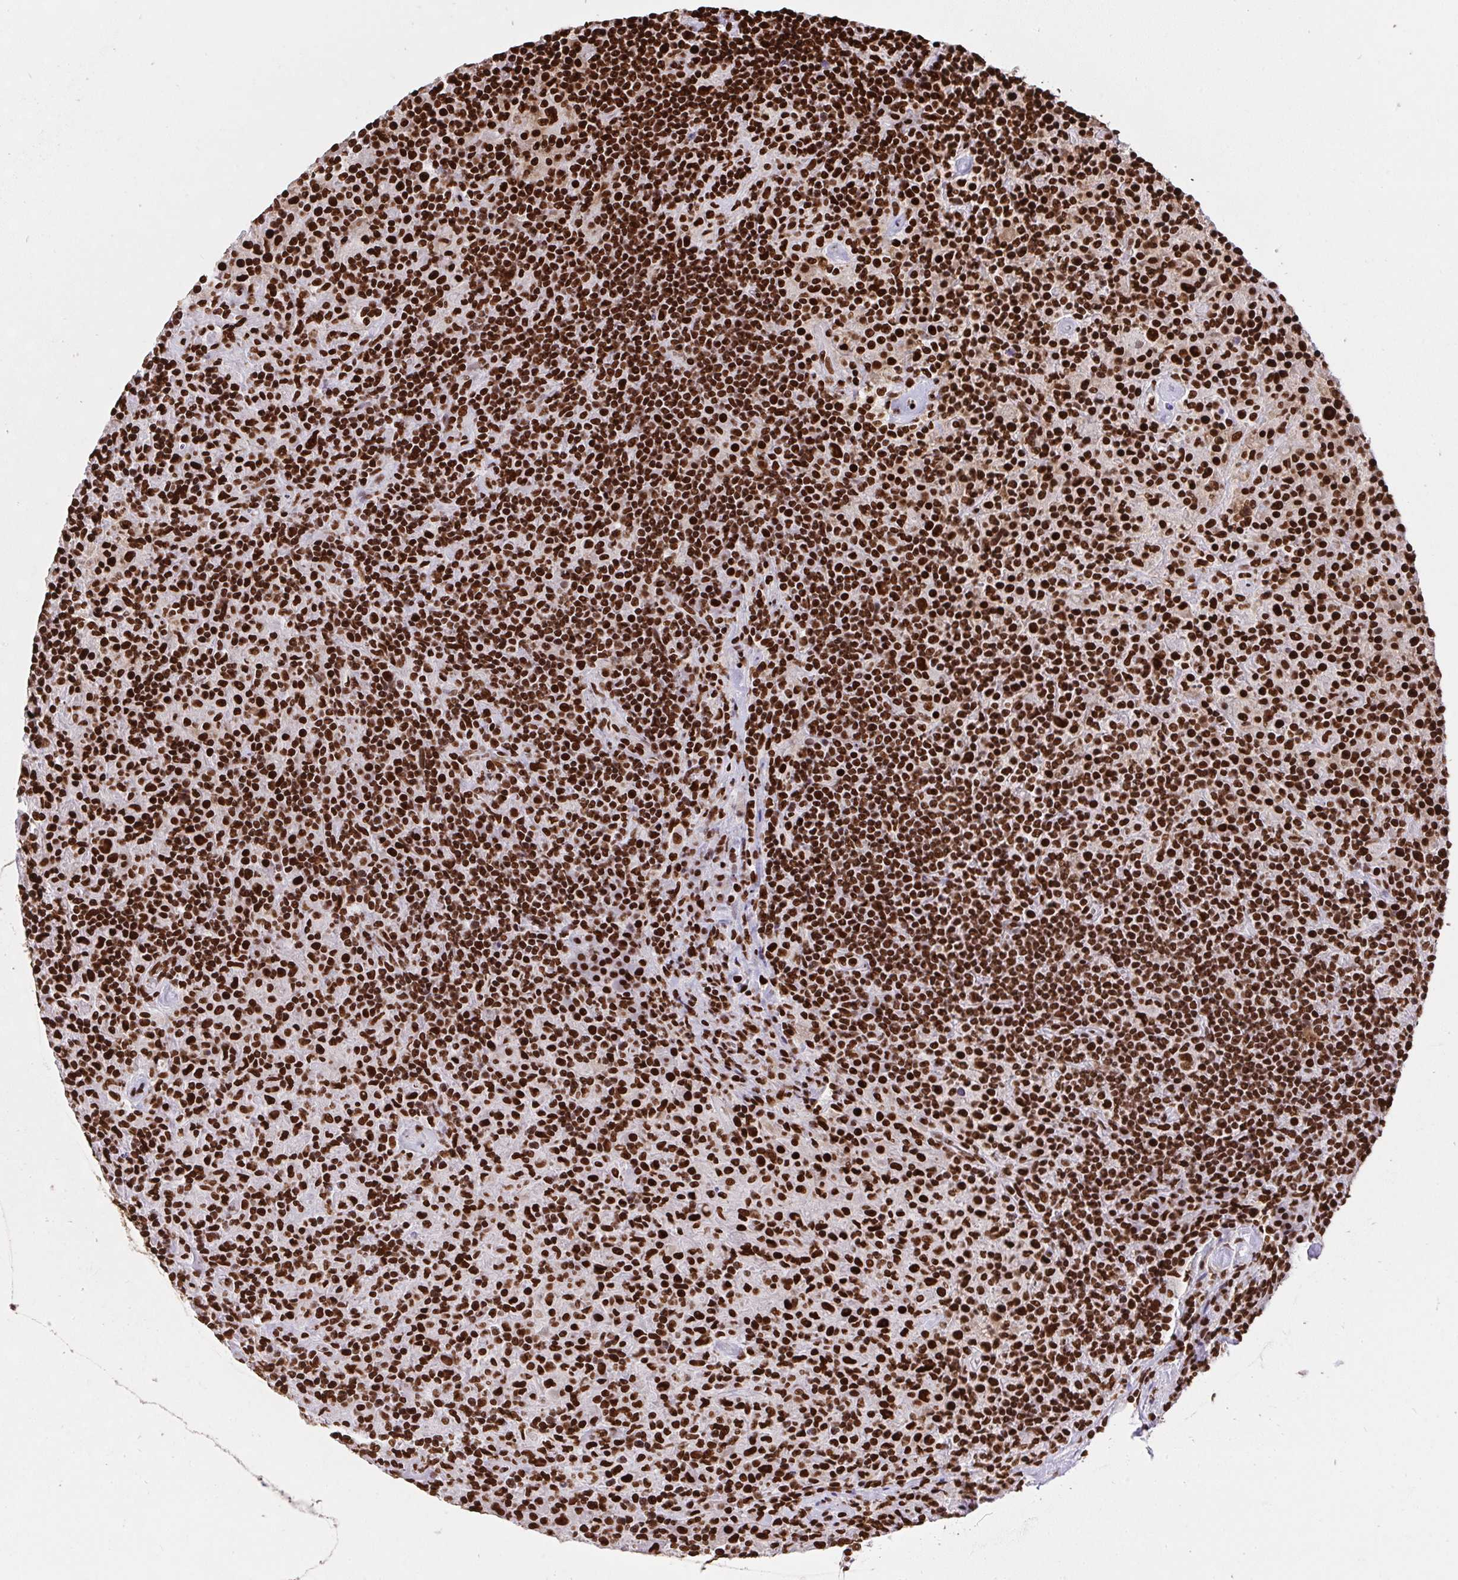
{"staining": {"intensity": "strong", "quantity": ">75%", "location": "nuclear"}, "tissue": "lymphoma", "cell_type": "Tumor cells", "image_type": "cancer", "snomed": [{"axis": "morphology", "description": "Hodgkin's disease, NOS"}, {"axis": "topography", "description": "Lymph node"}], "caption": "Protein analysis of lymphoma tissue displays strong nuclear positivity in approximately >75% of tumor cells. (DAB (3,3'-diaminobenzidine) = brown stain, brightfield microscopy at high magnification).", "gene": "HNRNPL", "patient": {"sex": "male", "age": 70}}